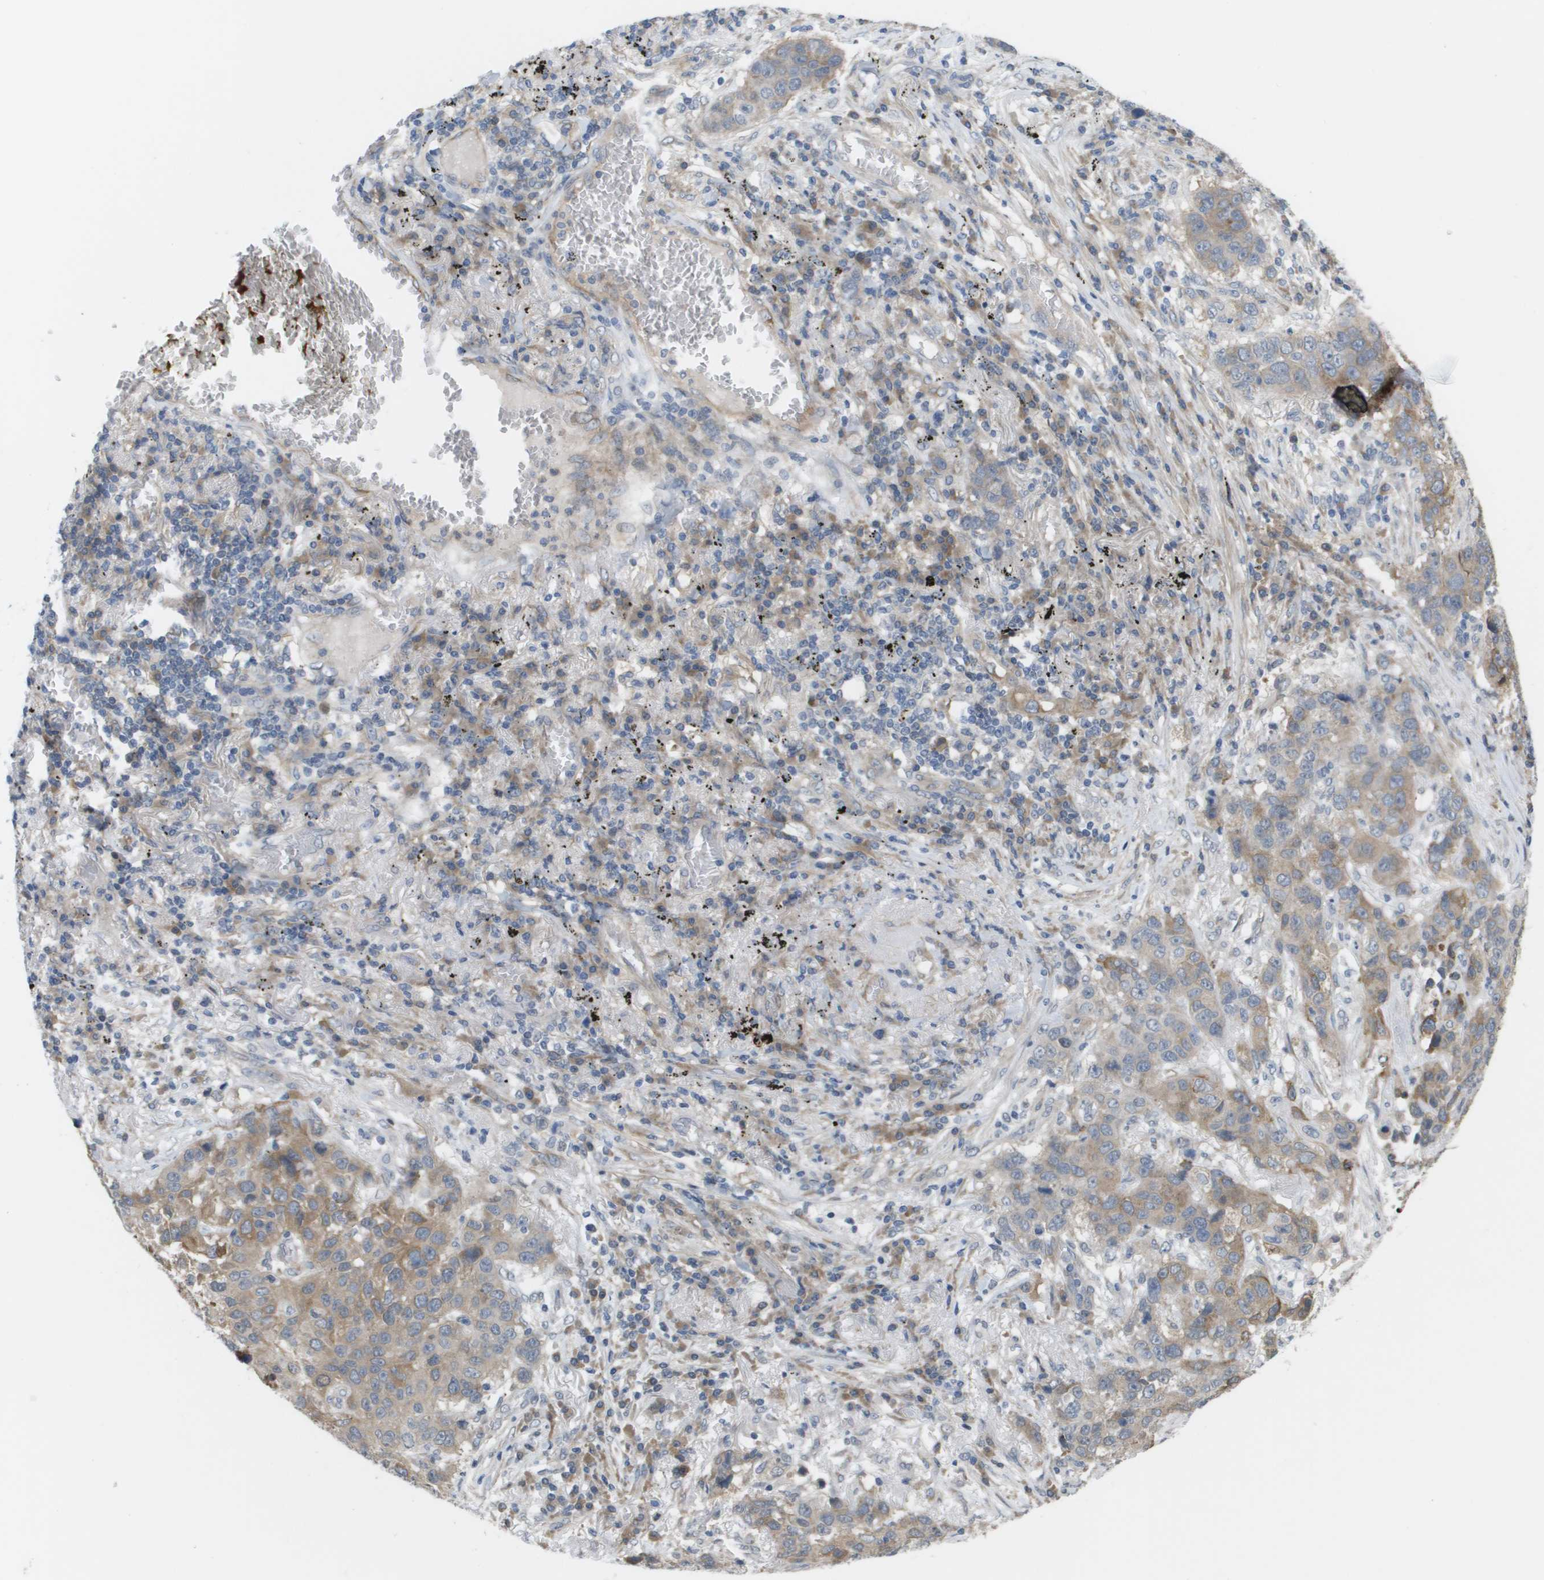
{"staining": {"intensity": "weak", "quantity": ">75%", "location": "cytoplasmic/membranous"}, "tissue": "lung cancer", "cell_type": "Tumor cells", "image_type": "cancer", "snomed": [{"axis": "morphology", "description": "Squamous cell carcinoma, NOS"}, {"axis": "topography", "description": "Lung"}], "caption": "Squamous cell carcinoma (lung) stained with DAB IHC reveals low levels of weak cytoplasmic/membranous expression in about >75% of tumor cells.", "gene": "MARCHF8", "patient": {"sex": "male", "age": 57}}